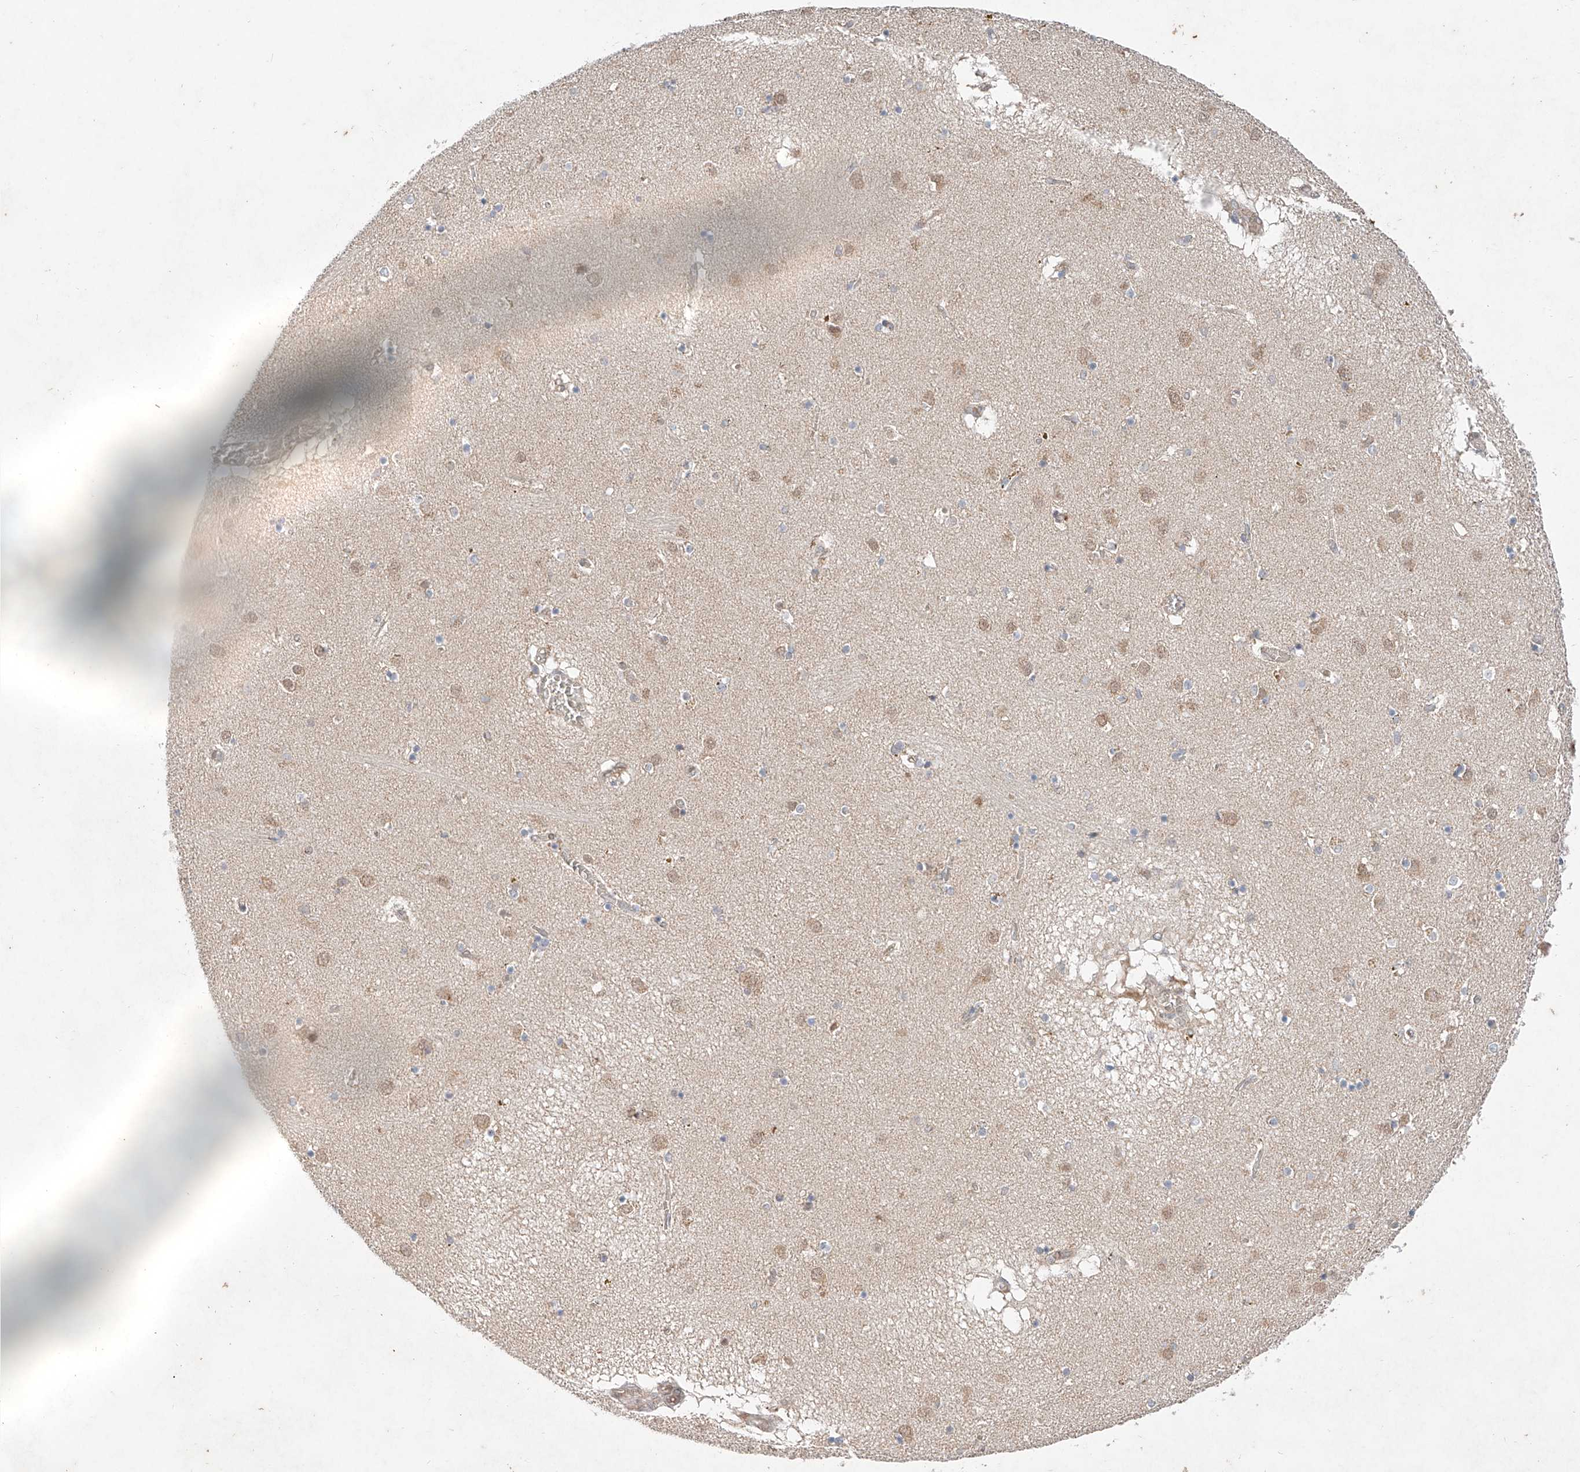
{"staining": {"intensity": "negative", "quantity": "none", "location": "none"}, "tissue": "caudate", "cell_type": "Glial cells", "image_type": "normal", "snomed": [{"axis": "morphology", "description": "Normal tissue, NOS"}, {"axis": "topography", "description": "Lateral ventricle wall"}], "caption": "Immunohistochemical staining of normal caudate exhibits no significant staining in glial cells.", "gene": "FASTK", "patient": {"sex": "male", "age": 70}}